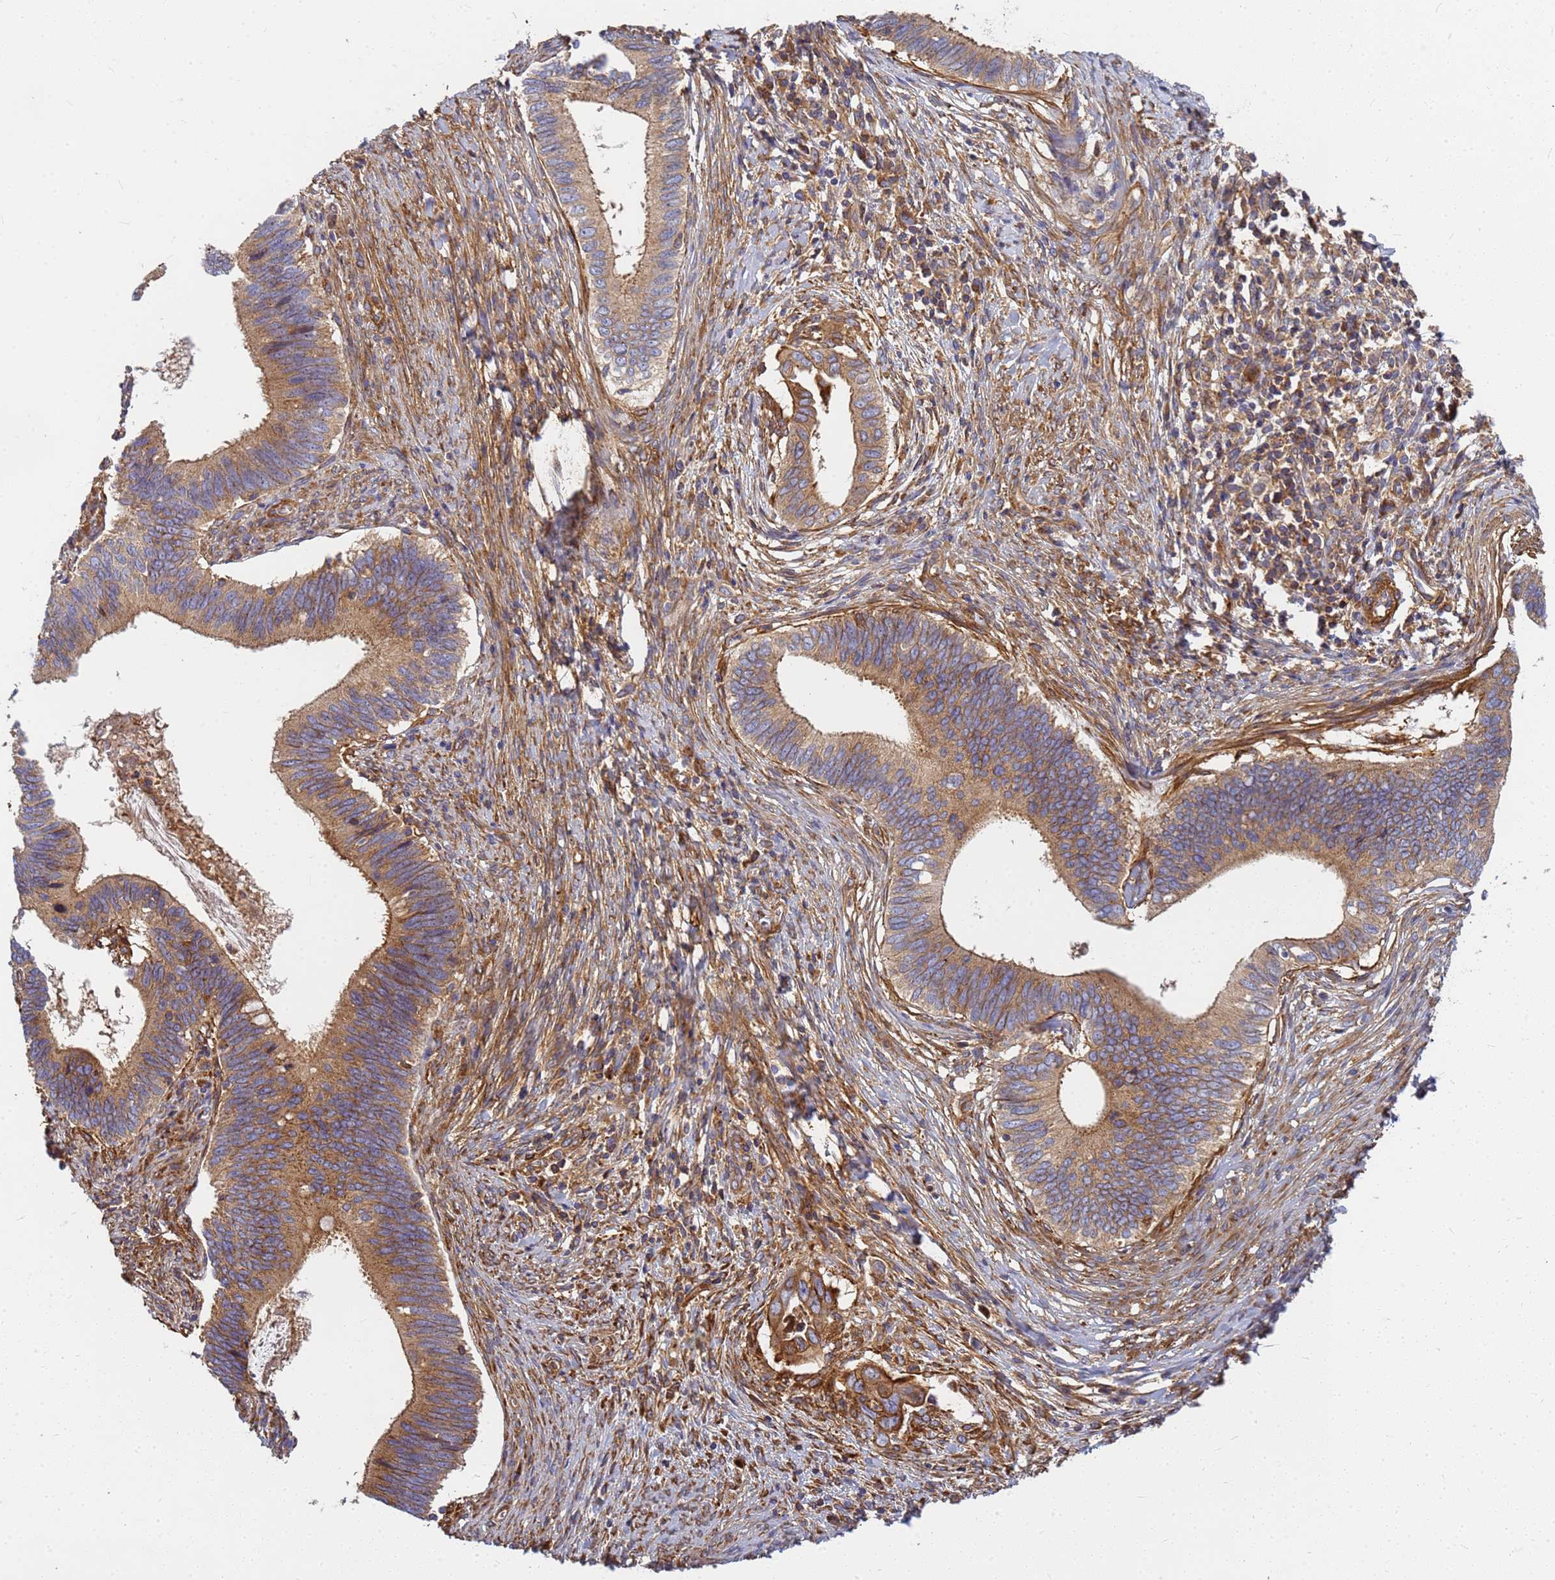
{"staining": {"intensity": "moderate", "quantity": ">75%", "location": "cytoplasmic/membranous"}, "tissue": "cervical cancer", "cell_type": "Tumor cells", "image_type": "cancer", "snomed": [{"axis": "morphology", "description": "Adenocarcinoma, NOS"}, {"axis": "topography", "description": "Cervix"}], "caption": "A high-resolution image shows immunohistochemistry (IHC) staining of cervical adenocarcinoma, which reveals moderate cytoplasmic/membranous staining in approximately >75% of tumor cells.", "gene": "C2CD5", "patient": {"sex": "female", "age": 42}}